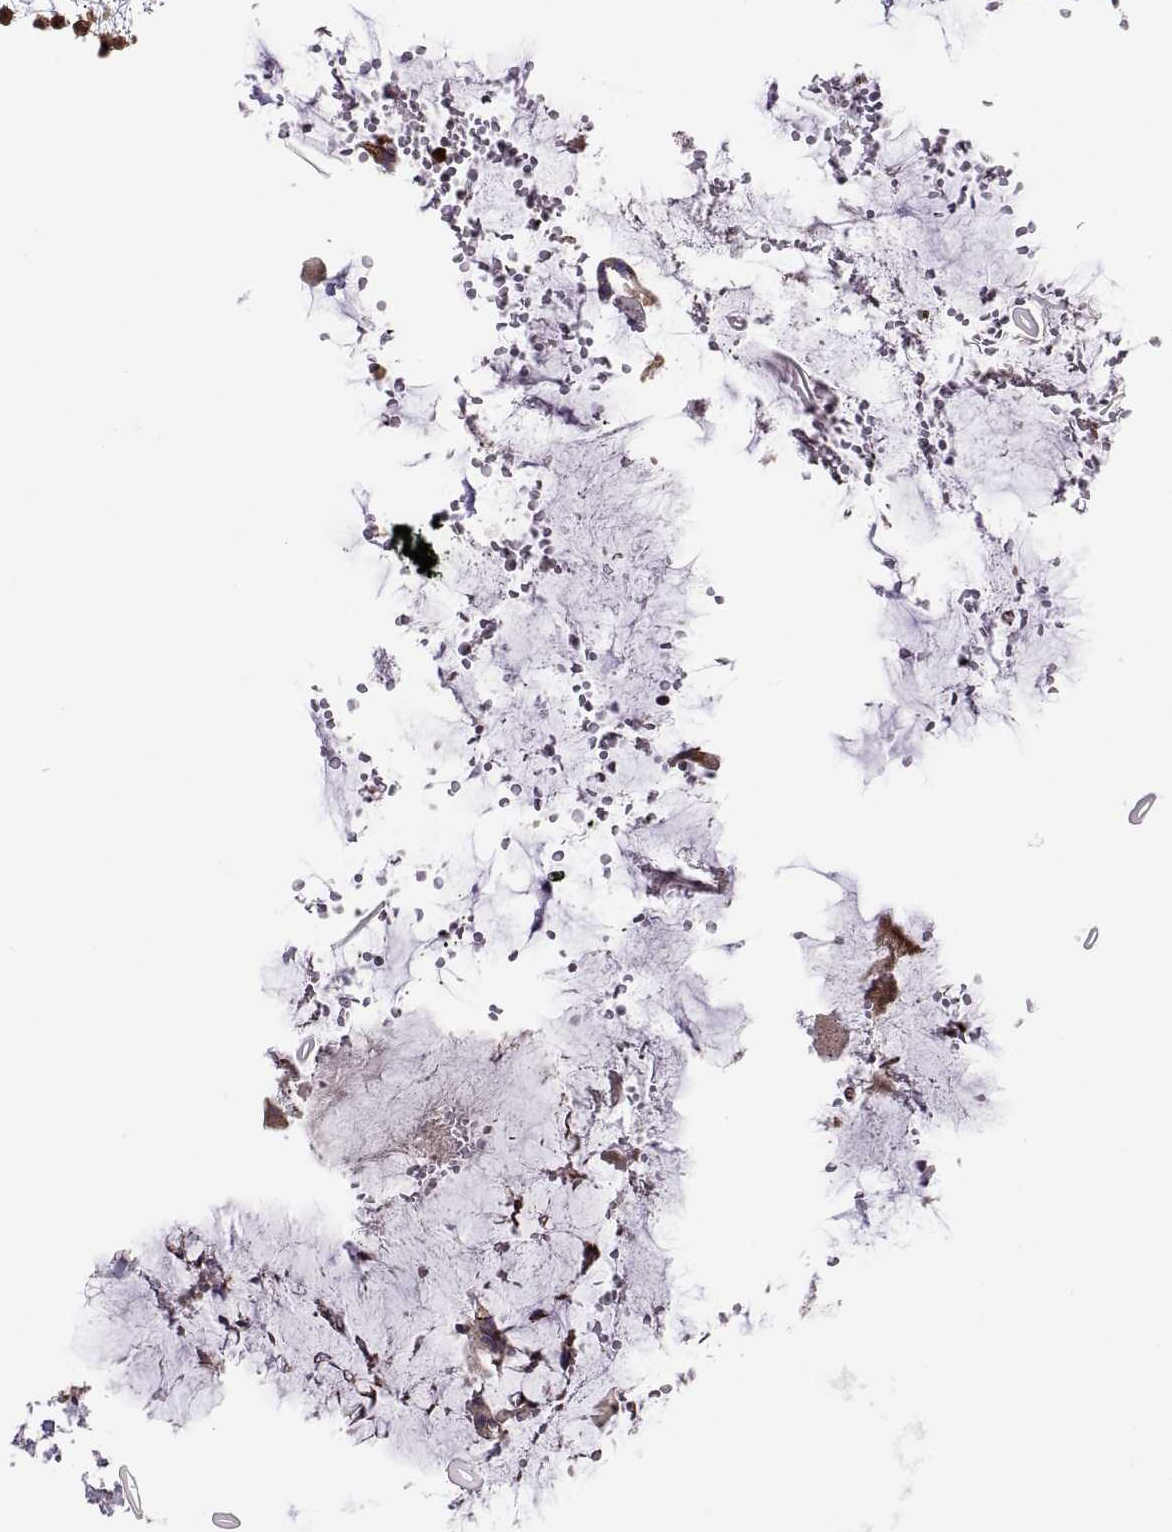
{"staining": {"intensity": "strong", "quantity": ">75%", "location": "cytoplasmic/membranous"}, "tissue": "rectum", "cell_type": "Glandular cells", "image_type": "normal", "snomed": [{"axis": "morphology", "description": "Normal tissue, NOS"}, {"axis": "topography", "description": "Rectum"}], "caption": "A brown stain highlights strong cytoplasmic/membranous staining of a protein in glandular cells of normal rectum. (Stains: DAB (3,3'-diaminobenzidine) in brown, nuclei in blue, Microscopy: brightfield microscopy at high magnification).", "gene": "ACAP1", "patient": {"sex": "female", "age": 62}}